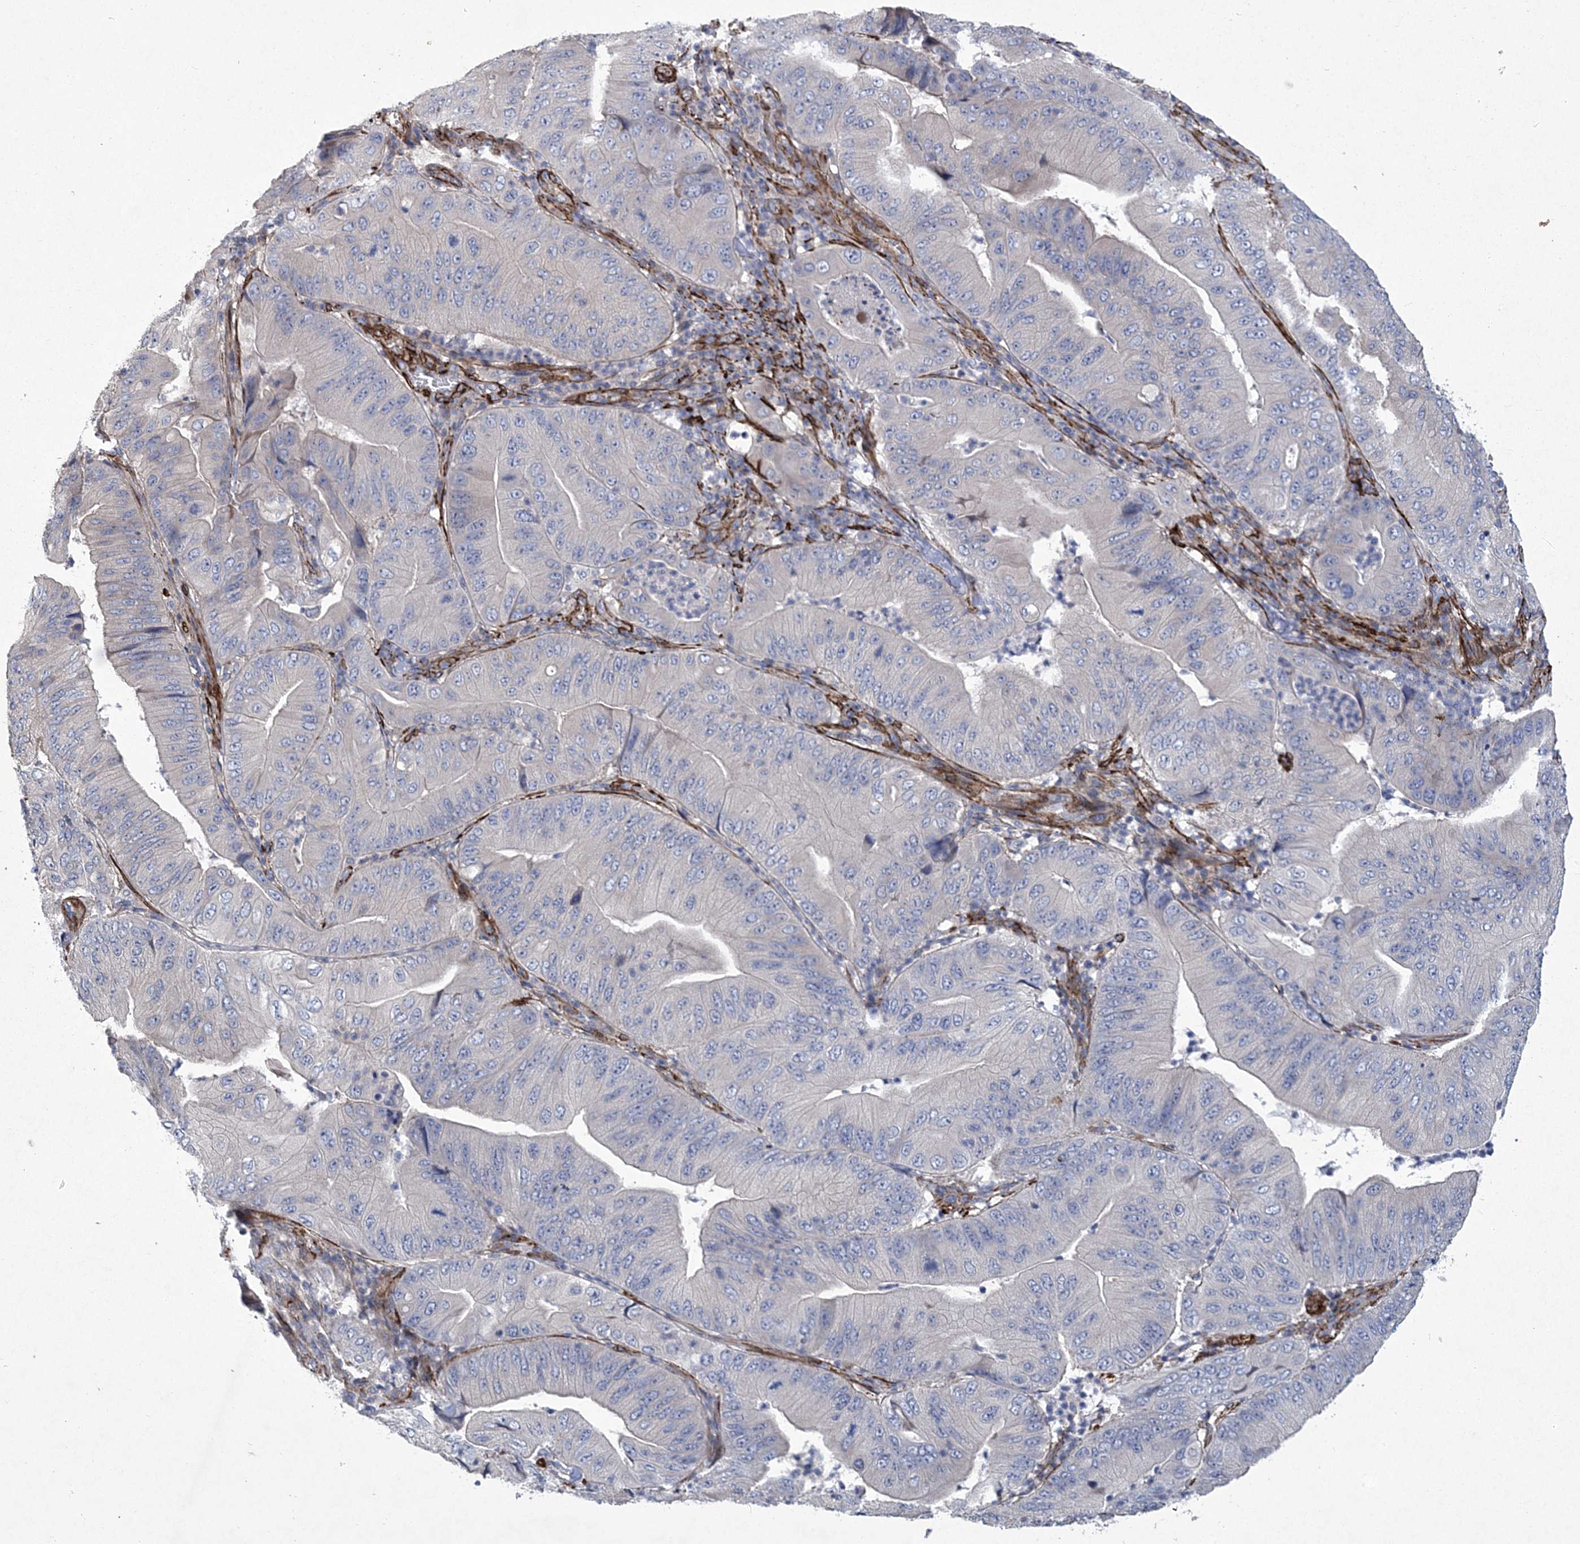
{"staining": {"intensity": "negative", "quantity": "none", "location": "none"}, "tissue": "pancreatic cancer", "cell_type": "Tumor cells", "image_type": "cancer", "snomed": [{"axis": "morphology", "description": "Adenocarcinoma, NOS"}, {"axis": "topography", "description": "Pancreas"}], "caption": "A micrograph of pancreatic adenocarcinoma stained for a protein shows no brown staining in tumor cells.", "gene": "ARSJ", "patient": {"sex": "female", "age": 77}}